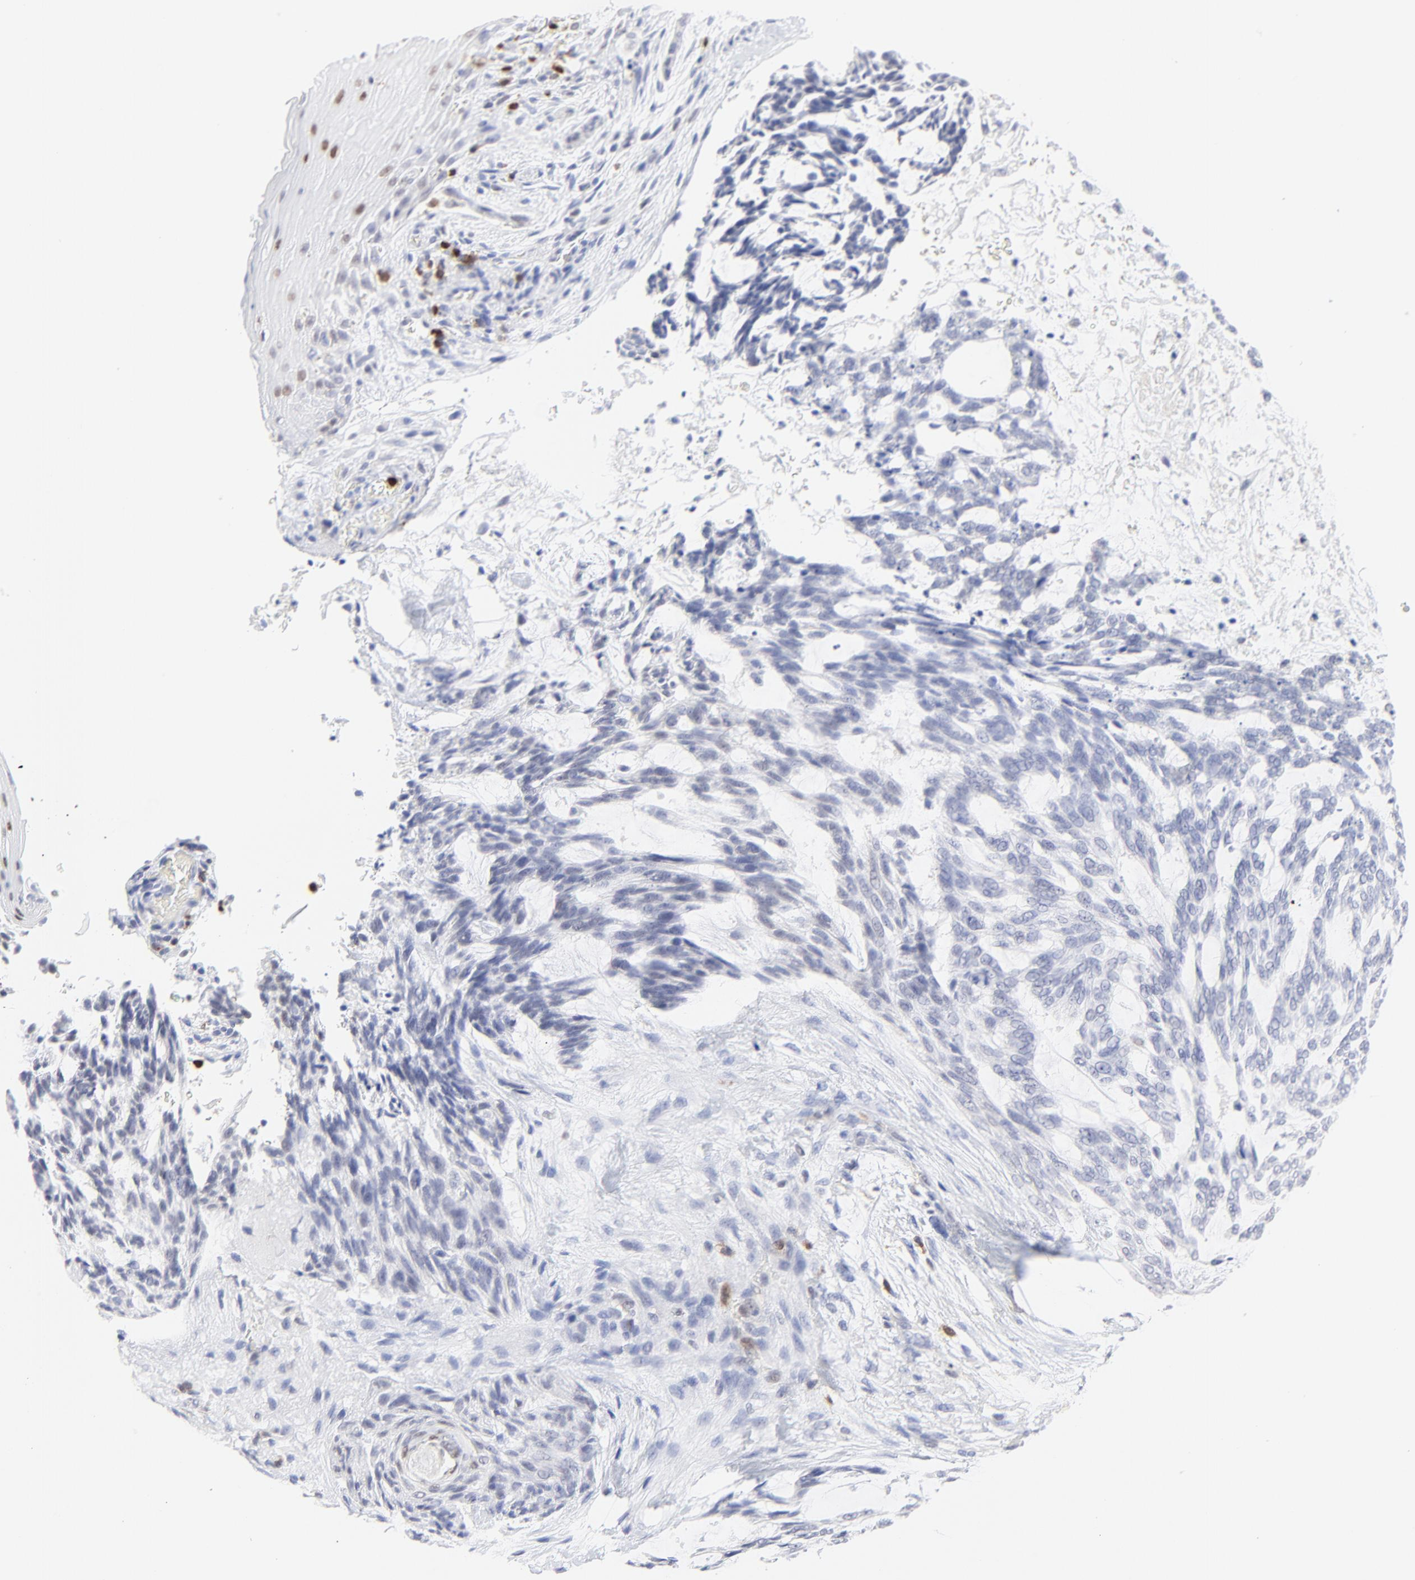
{"staining": {"intensity": "negative", "quantity": "none", "location": "none"}, "tissue": "skin cancer", "cell_type": "Tumor cells", "image_type": "cancer", "snomed": [{"axis": "morphology", "description": "Normal tissue, NOS"}, {"axis": "morphology", "description": "Basal cell carcinoma"}, {"axis": "topography", "description": "Skin"}], "caption": "Immunohistochemical staining of basal cell carcinoma (skin) shows no significant expression in tumor cells.", "gene": "ZAP70", "patient": {"sex": "female", "age": 71}}